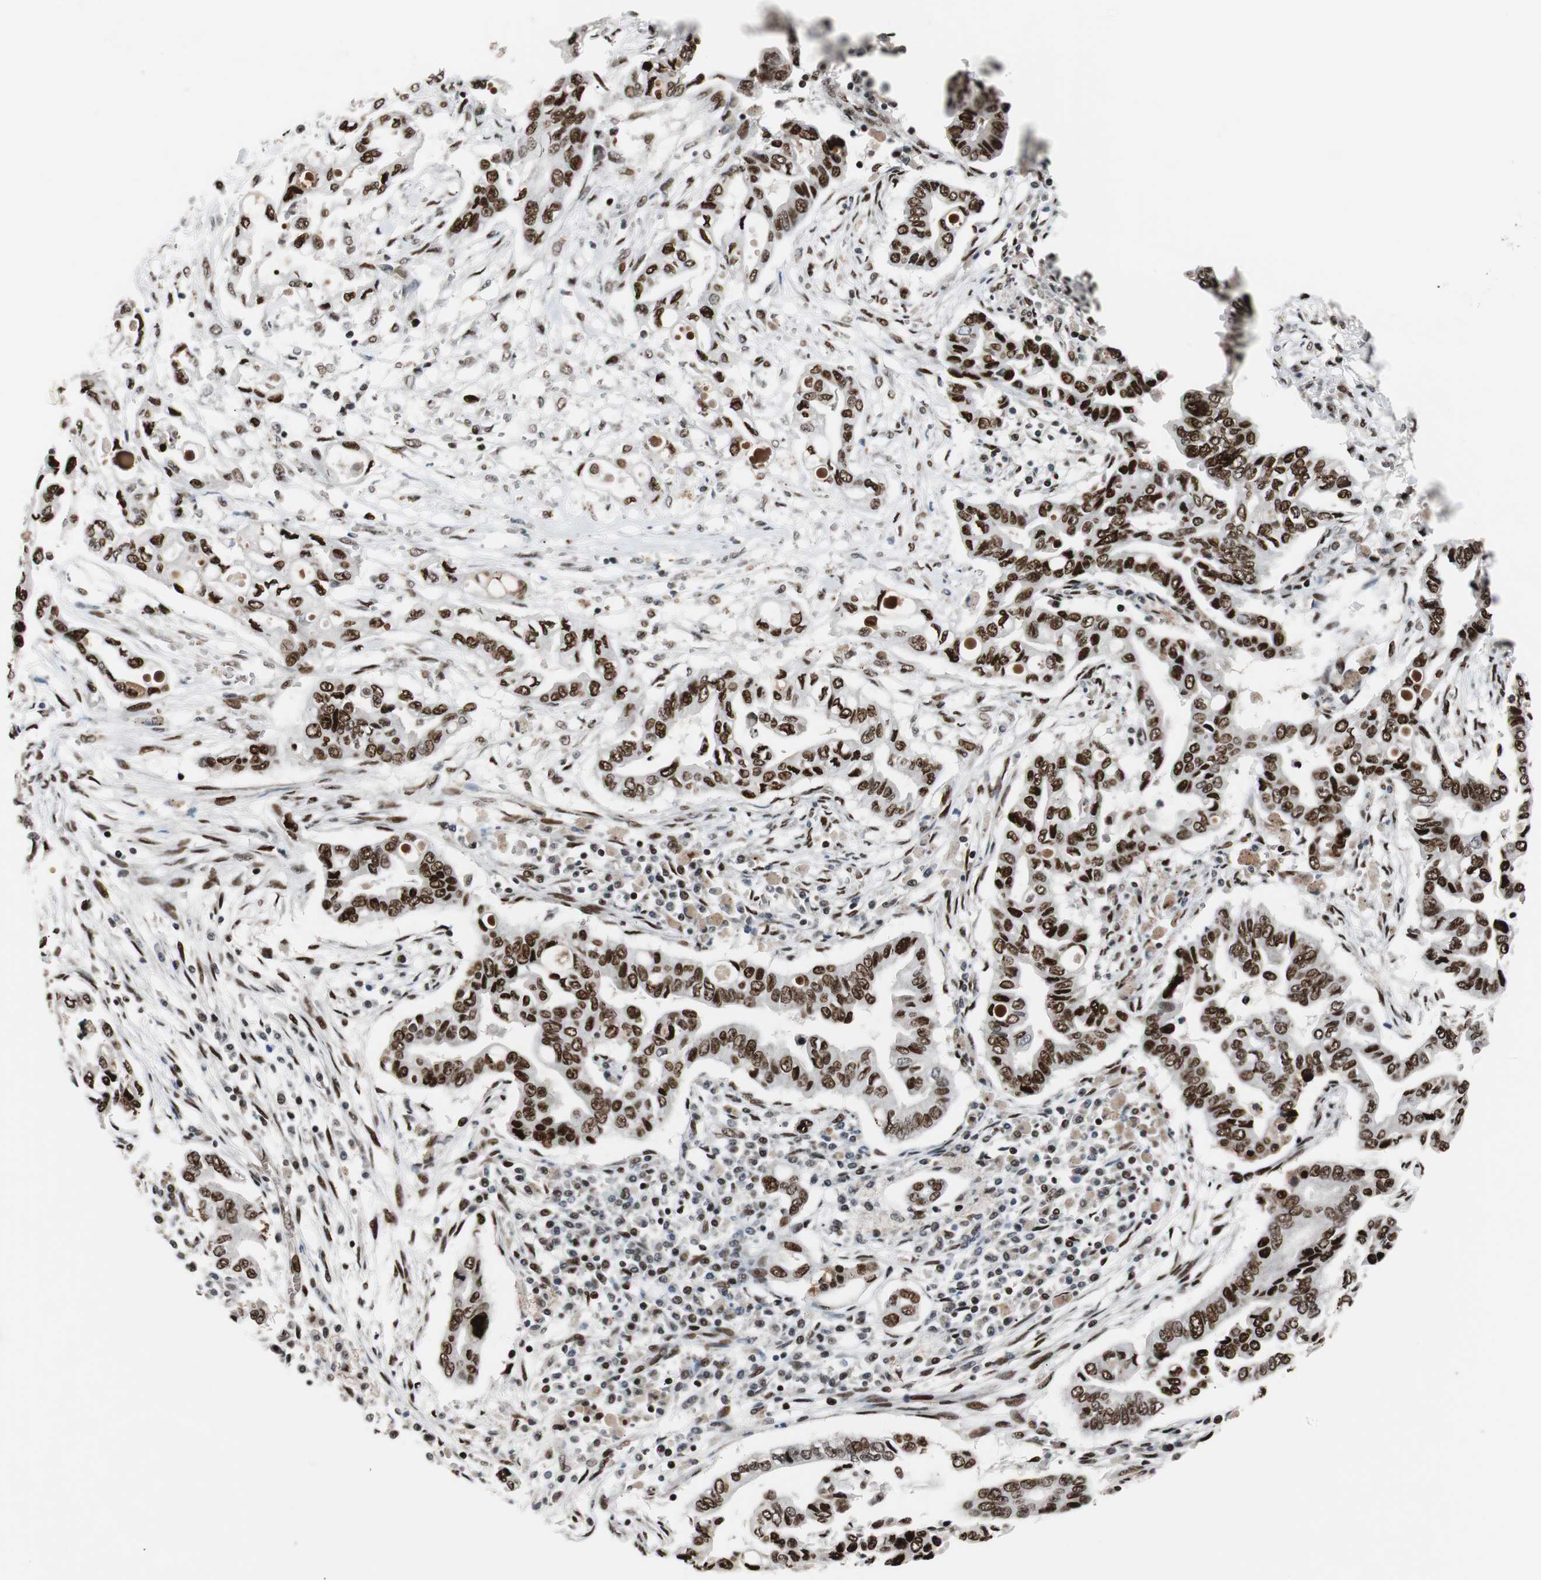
{"staining": {"intensity": "strong", "quantity": ">75%", "location": "nuclear"}, "tissue": "pancreatic cancer", "cell_type": "Tumor cells", "image_type": "cancer", "snomed": [{"axis": "morphology", "description": "Adenocarcinoma, NOS"}, {"axis": "topography", "description": "Pancreas"}], "caption": "A histopathology image of human pancreatic adenocarcinoma stained for a protein demonstrates strong nuclear brown staining in tumor cells. (DAB IHC with brightfield microscopy, high magnification).", "gene": "NBL1", "patient": {"sex": "female", "age": 57}}